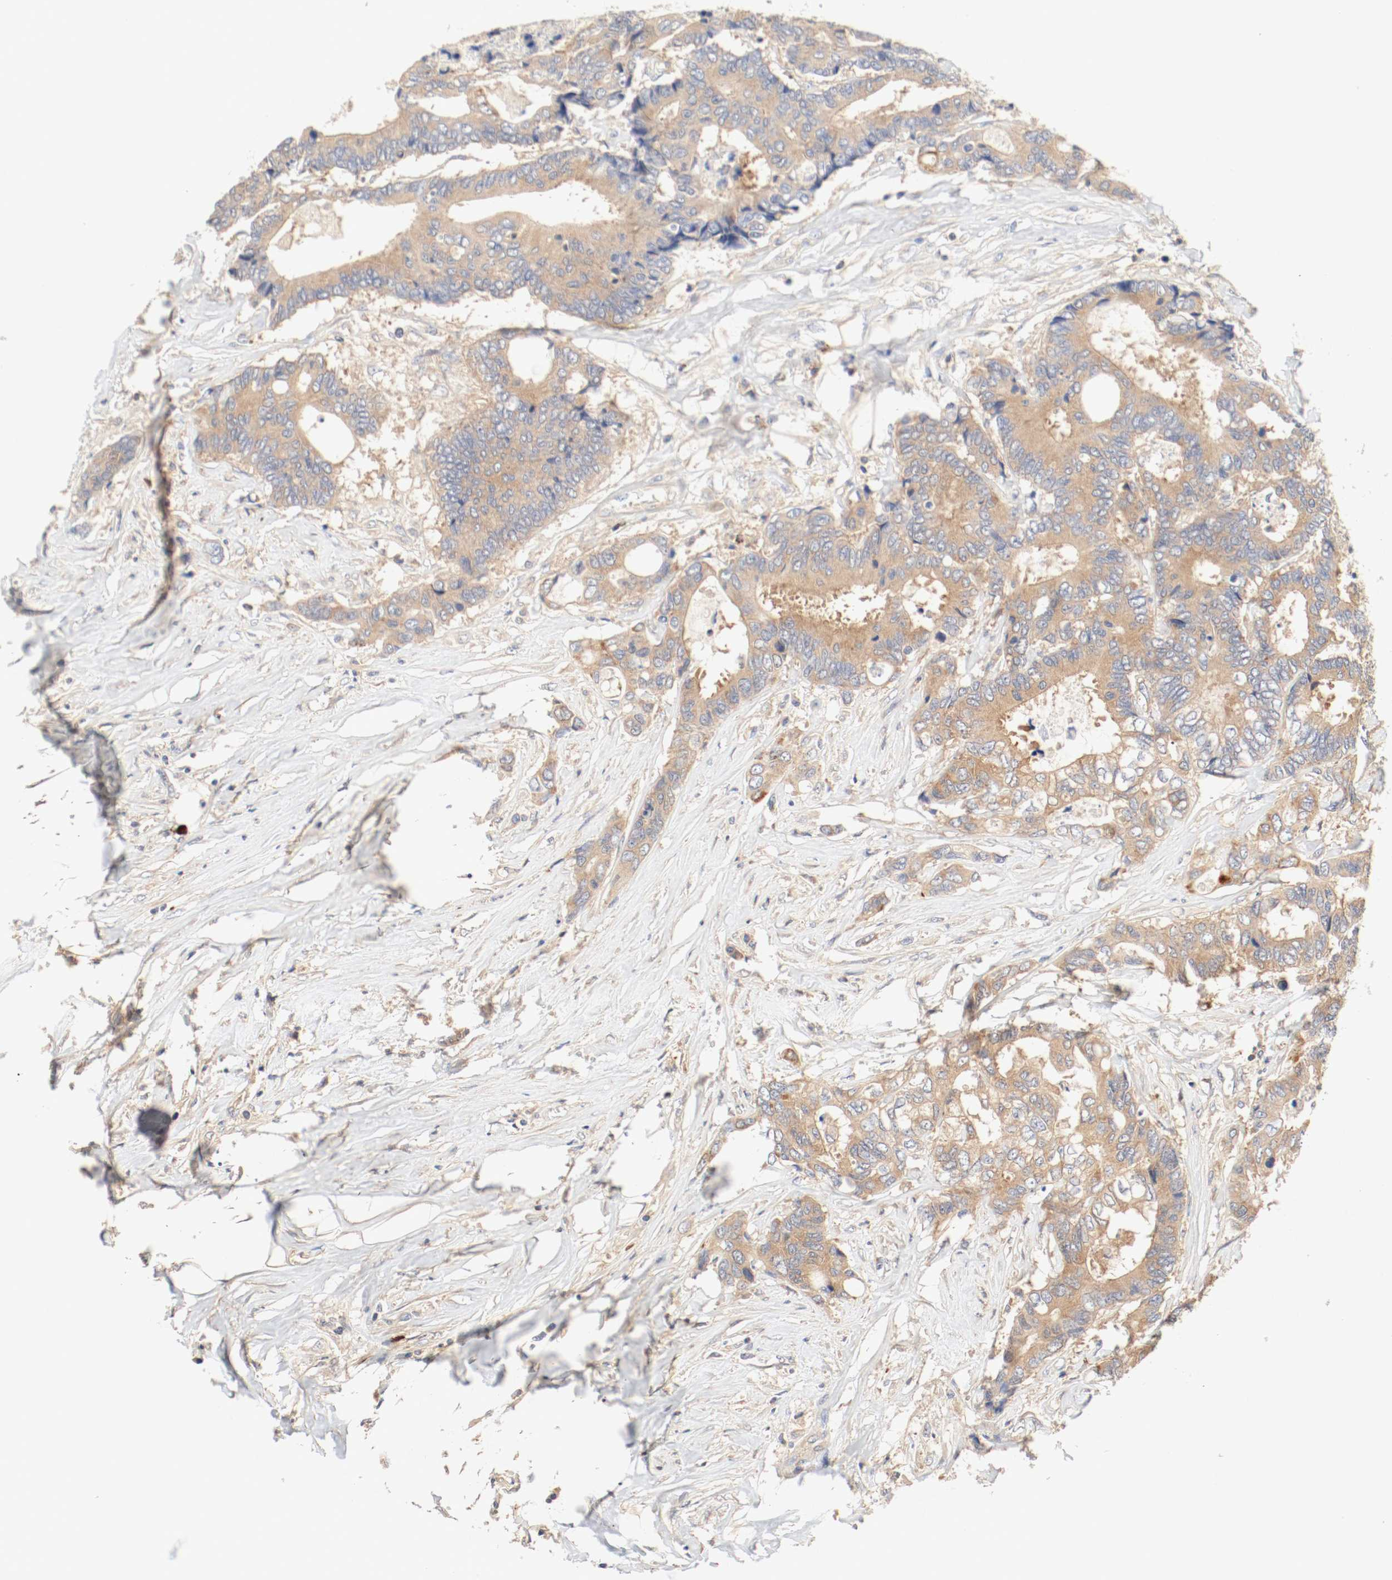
{"staining": {"intensity": "moderate", "quantity": ">75%", "location": "cytoplasmic/membranous"}, "tissue": "colorectal cancer", "cell_type": "Tumor cells", "image_type": "cancer", "snomed": [{"axis": "morphology", "description": "Adenocarcinoma, NOS"}, {"axis": "topography", "description": "Rectum"}], "caption": "Immunohistochemistry image of colorectal adenocarcinoma stained for a protein (brown), which displays medium levels of moderate cytoplasmic/membranous expression in about >75% of tumor cells.", "gene": "GIT1", "patient": {"sex": "male", "age": 55}}